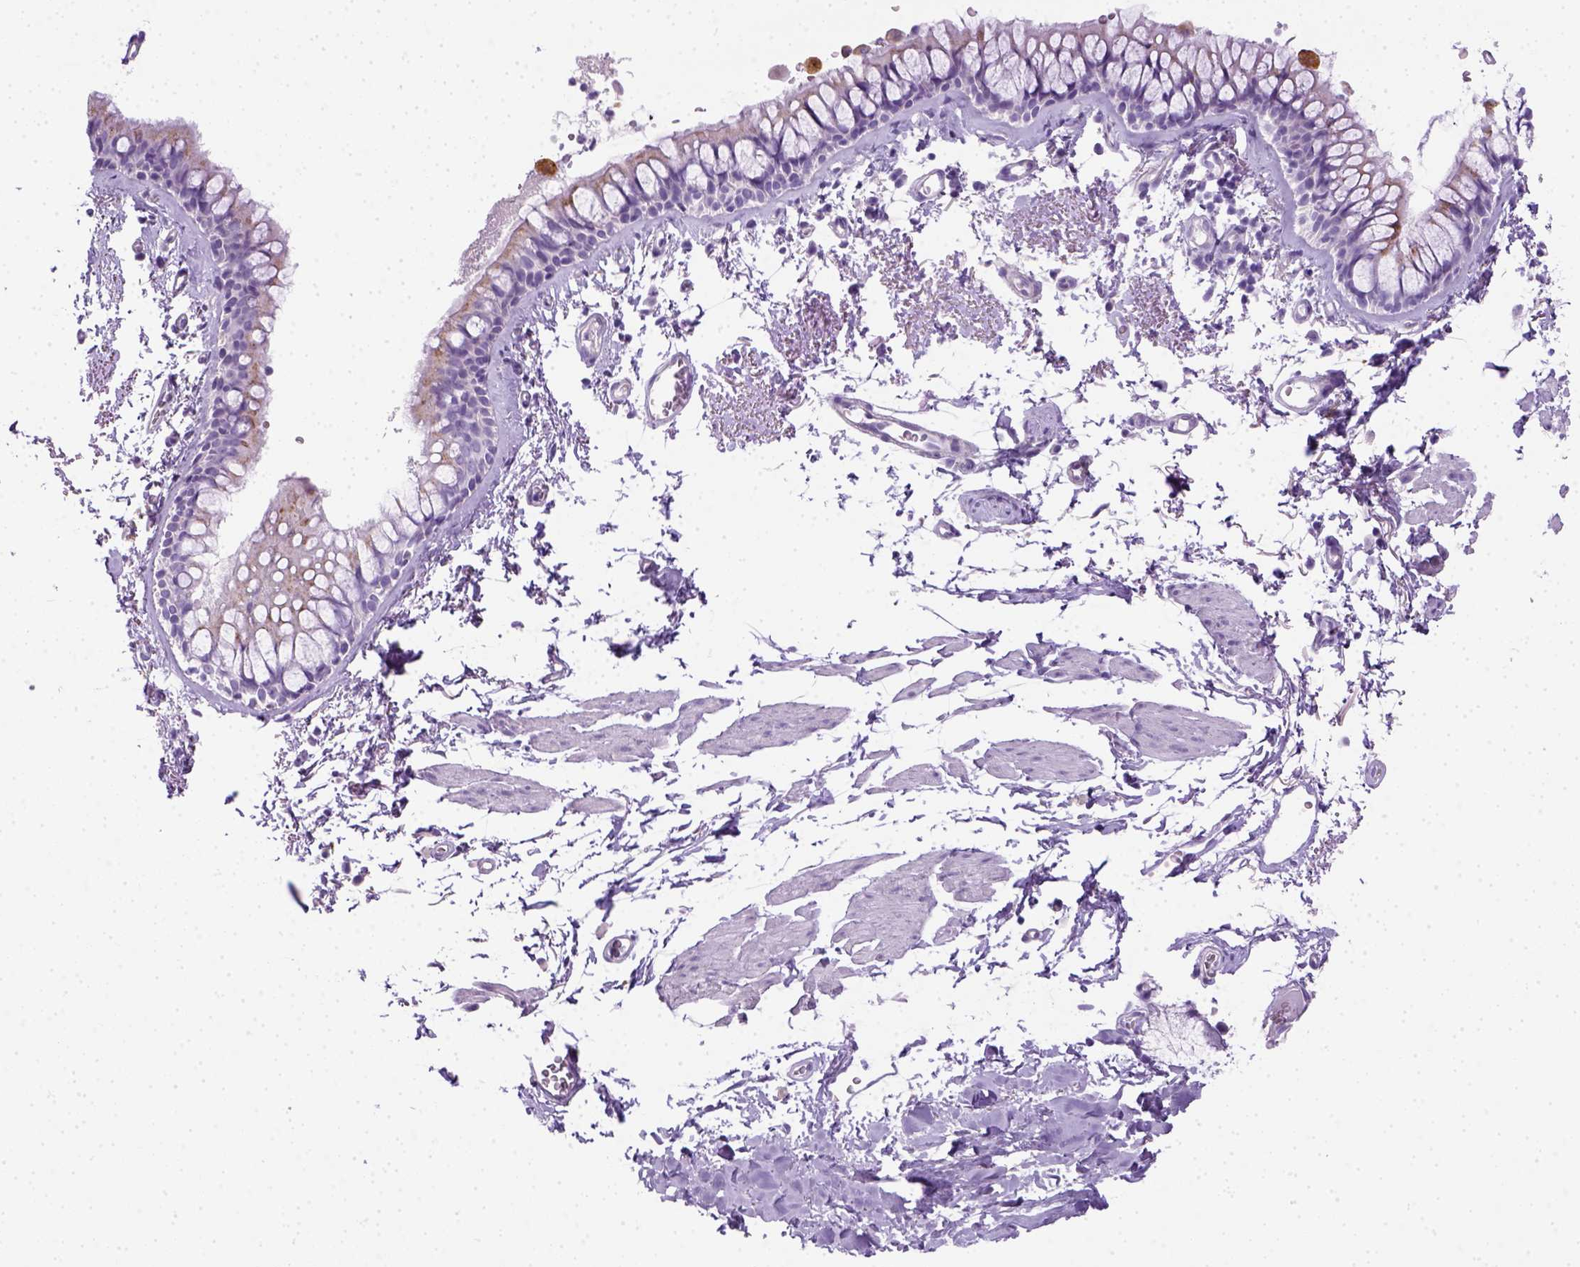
{"staining": {"intensity": "negative", "quantity": "none", "location": "none"}, "tissue": "bronchus", "cell_type": "Respiratory epithelial cells", "image_type": "normal", "snomed": [{"axis": "morphology", "description": "Normal tissue, NOS"}, {"axis": "topography", "description": "Cartilage tissue"}, {"axis": "topography", "description": "Bronchus"}], "caption": "Unremarkable bronchus was stained to show a protein in brown. There is no significant expression in respiratory epithelial cells. (Immunohistochemistry, brightfield microscopy, high magnification).", "gene": "KRT71", "patient": {"sex": "female", "age": 79}}